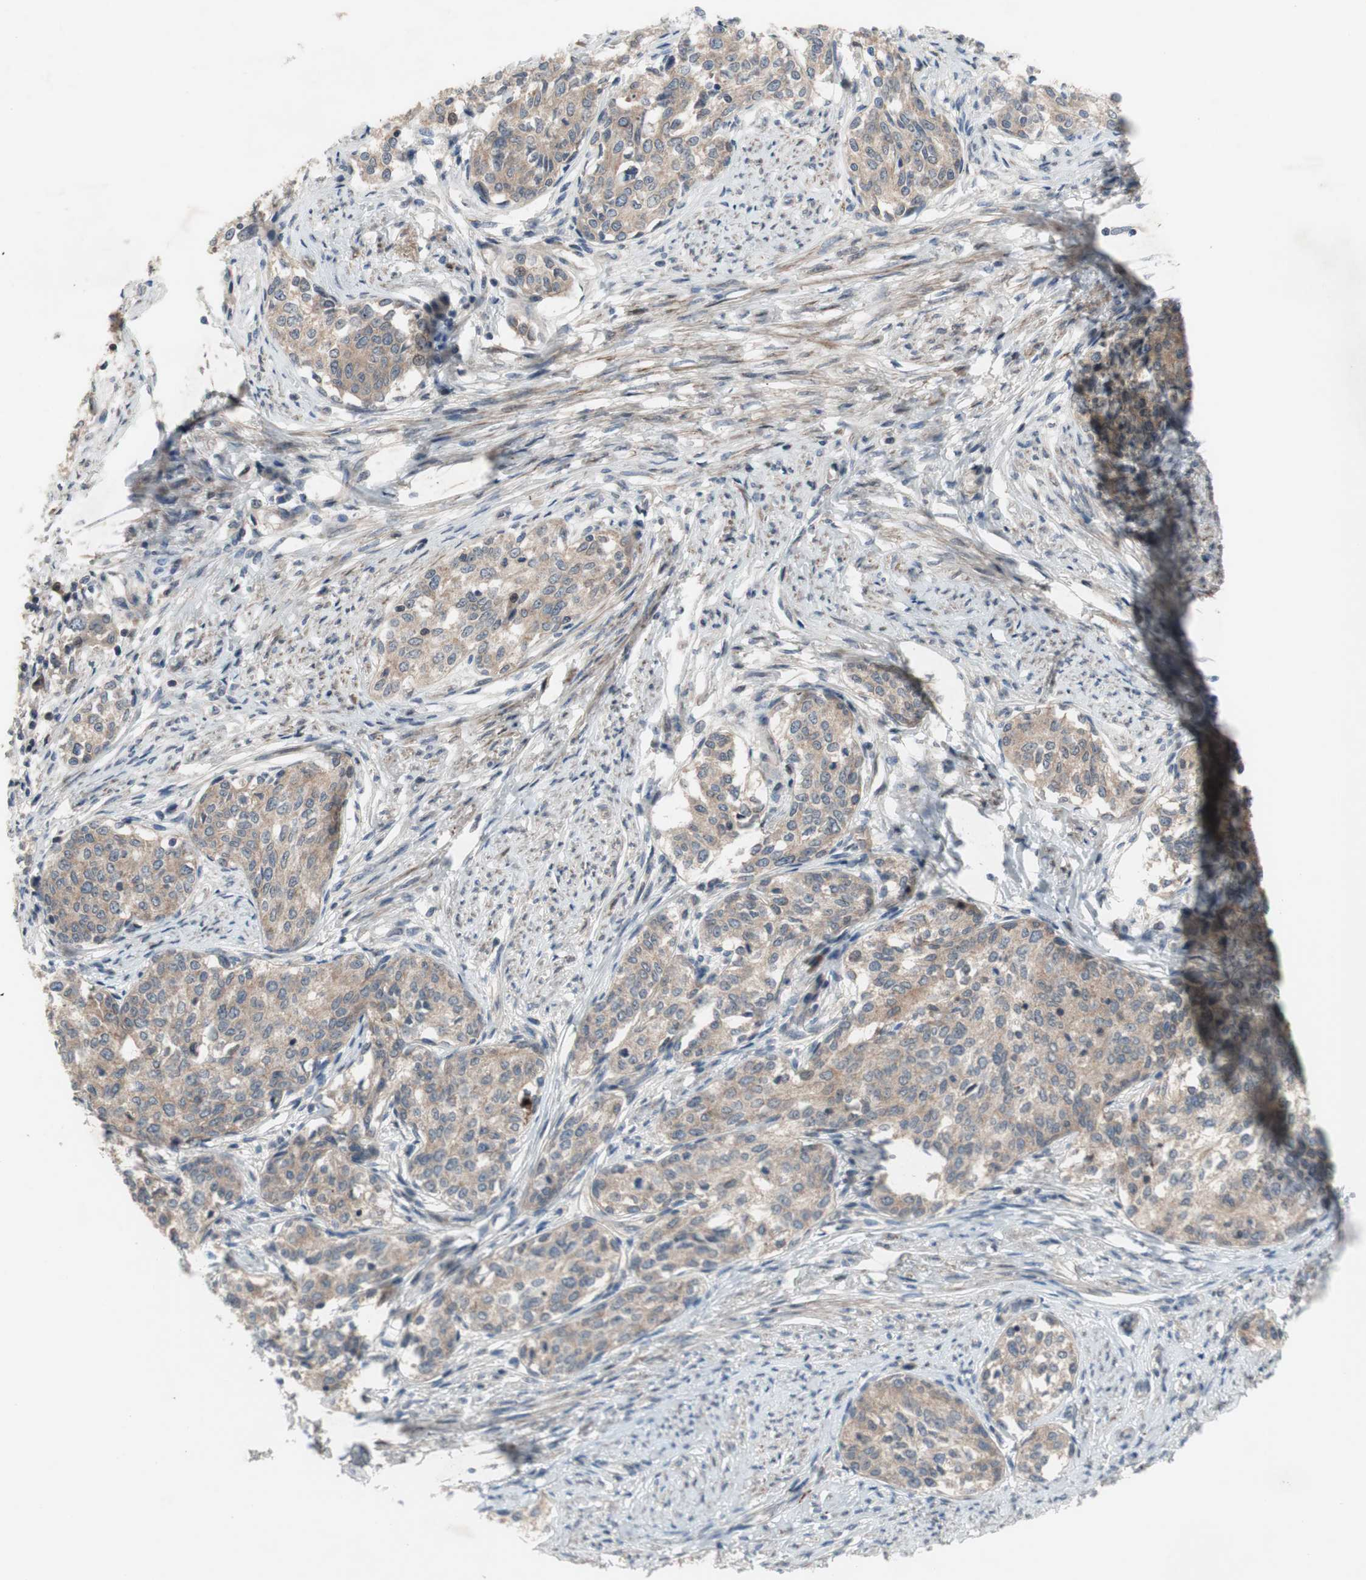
{"staining": {"intensity": "weak", "quantity": ">75%", "location": "cytoplasmic/membranous"}, "tissue": "cervical cancer", "cell_type": "Tumor cells", "image_type": "cancer", "snomed": [{"axis": "morphology", "description": "Squamous cell carcinoma, NOS"}, {"axis": "morphology", "description": "Adenocarcinoma, NOS"}, {"axis": "topography", "description": "Cervix"}], "caption": "Cervical cancer (squamous cell carcinoma) stained for a protein exhibits weak cytoplasmic/membranous positivity in tumor cells.", "gene": "OAZ1", "patient": {"sex": "female", "age": 52}}